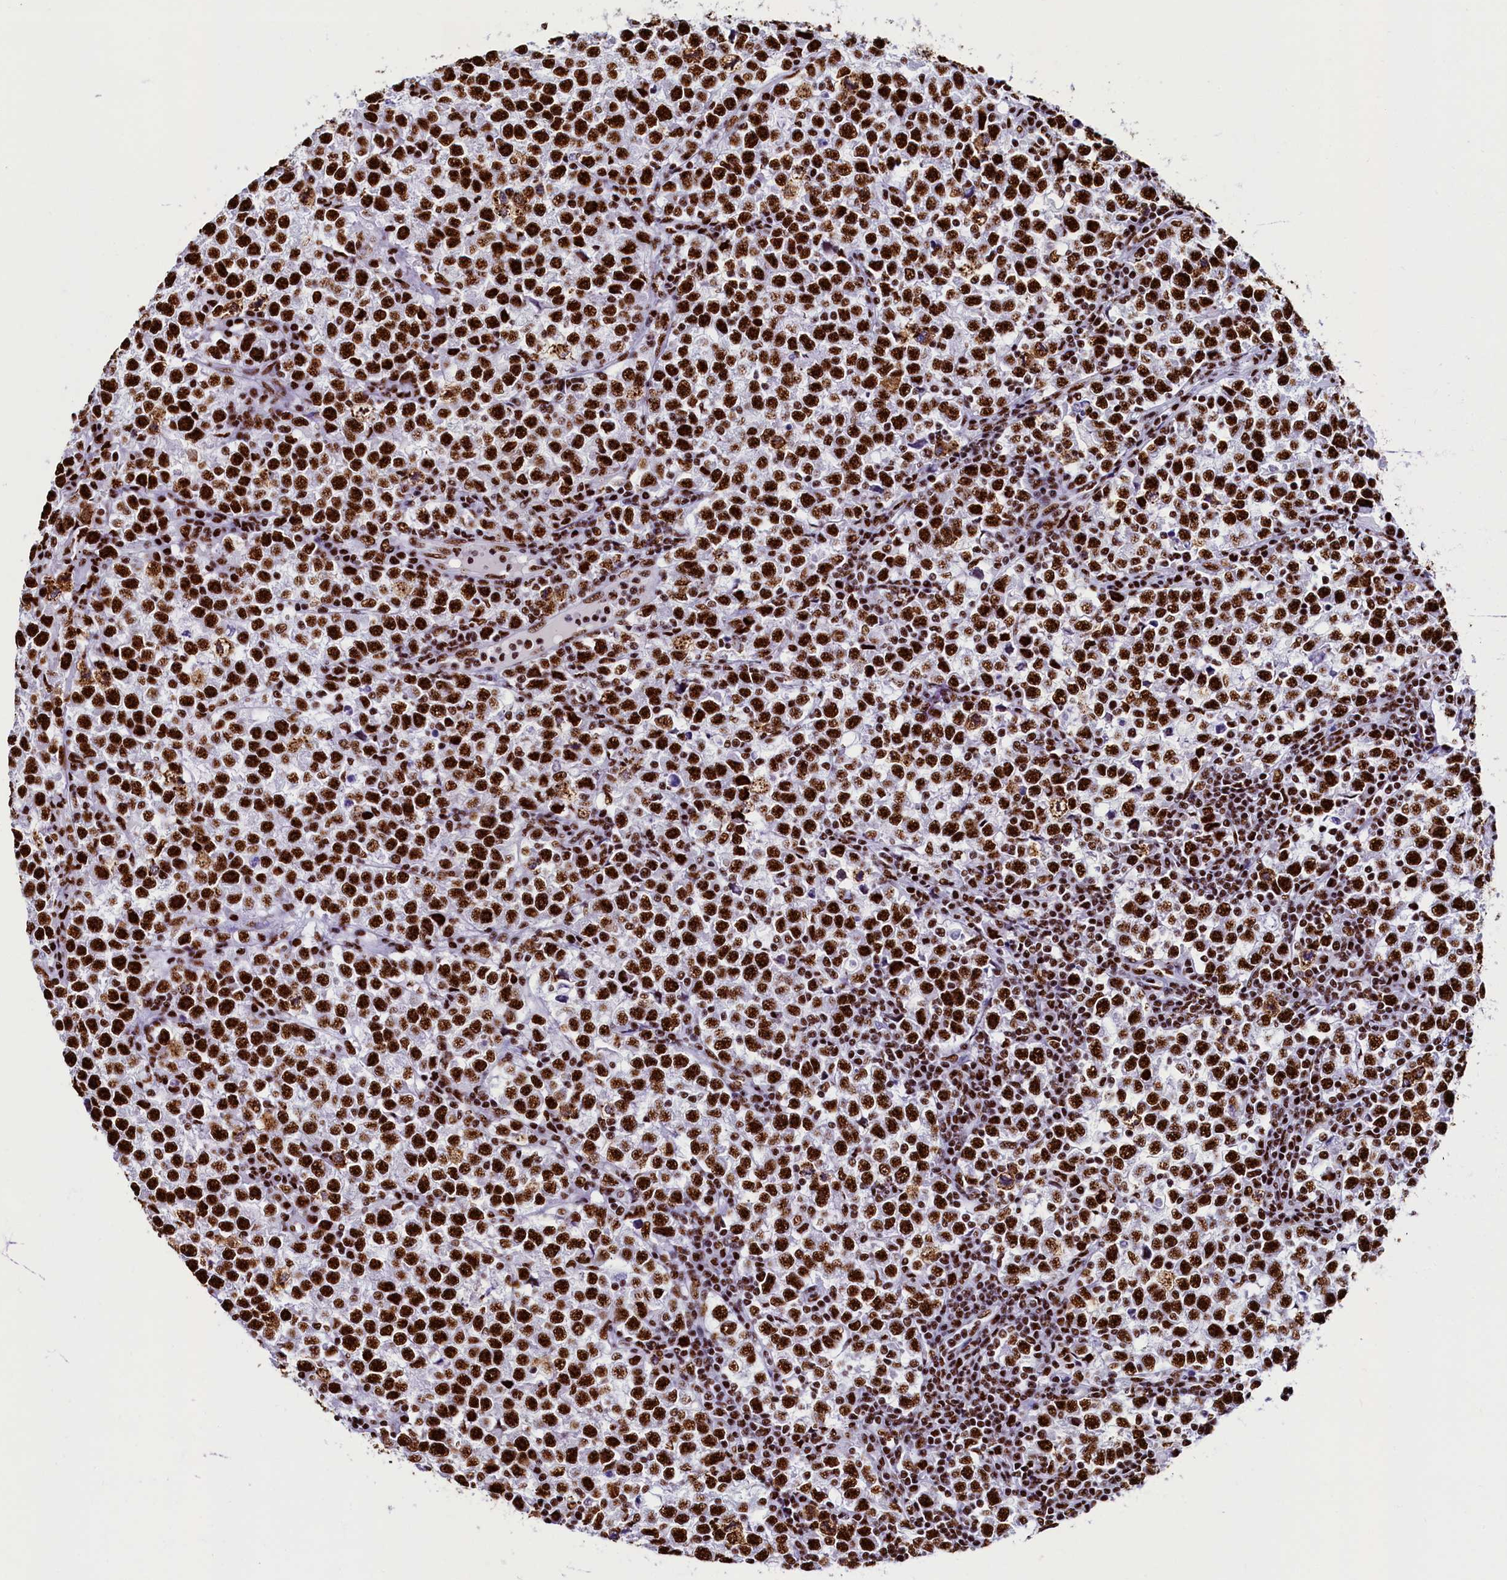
{"staining": {"intensity": "strong", "quantity": ">75%", "location": "nuclear"}, "tissue": "testis cancer", "cell_type": "Tumor cells", "image_type": "cancer", "snomed": [{"axis": "morphology", "description": "Normal tissue, NOS"}, {"axis": "morphology", "description": "Seminoma, NOS"}, {"axis": "topography", "description": "Testis"}], "caption": "Immunohistochemistry (IHC) micrograph of neoplastic tissue: human seminoma (testis) stained using immunohistochemistry displays high levels of strong protein expression localized specifically in the nuclear of tumor cells, appearing as a nuclear brown color.", "gene": "SRRM2", "patient": {"sex": "male", "age": 43}}